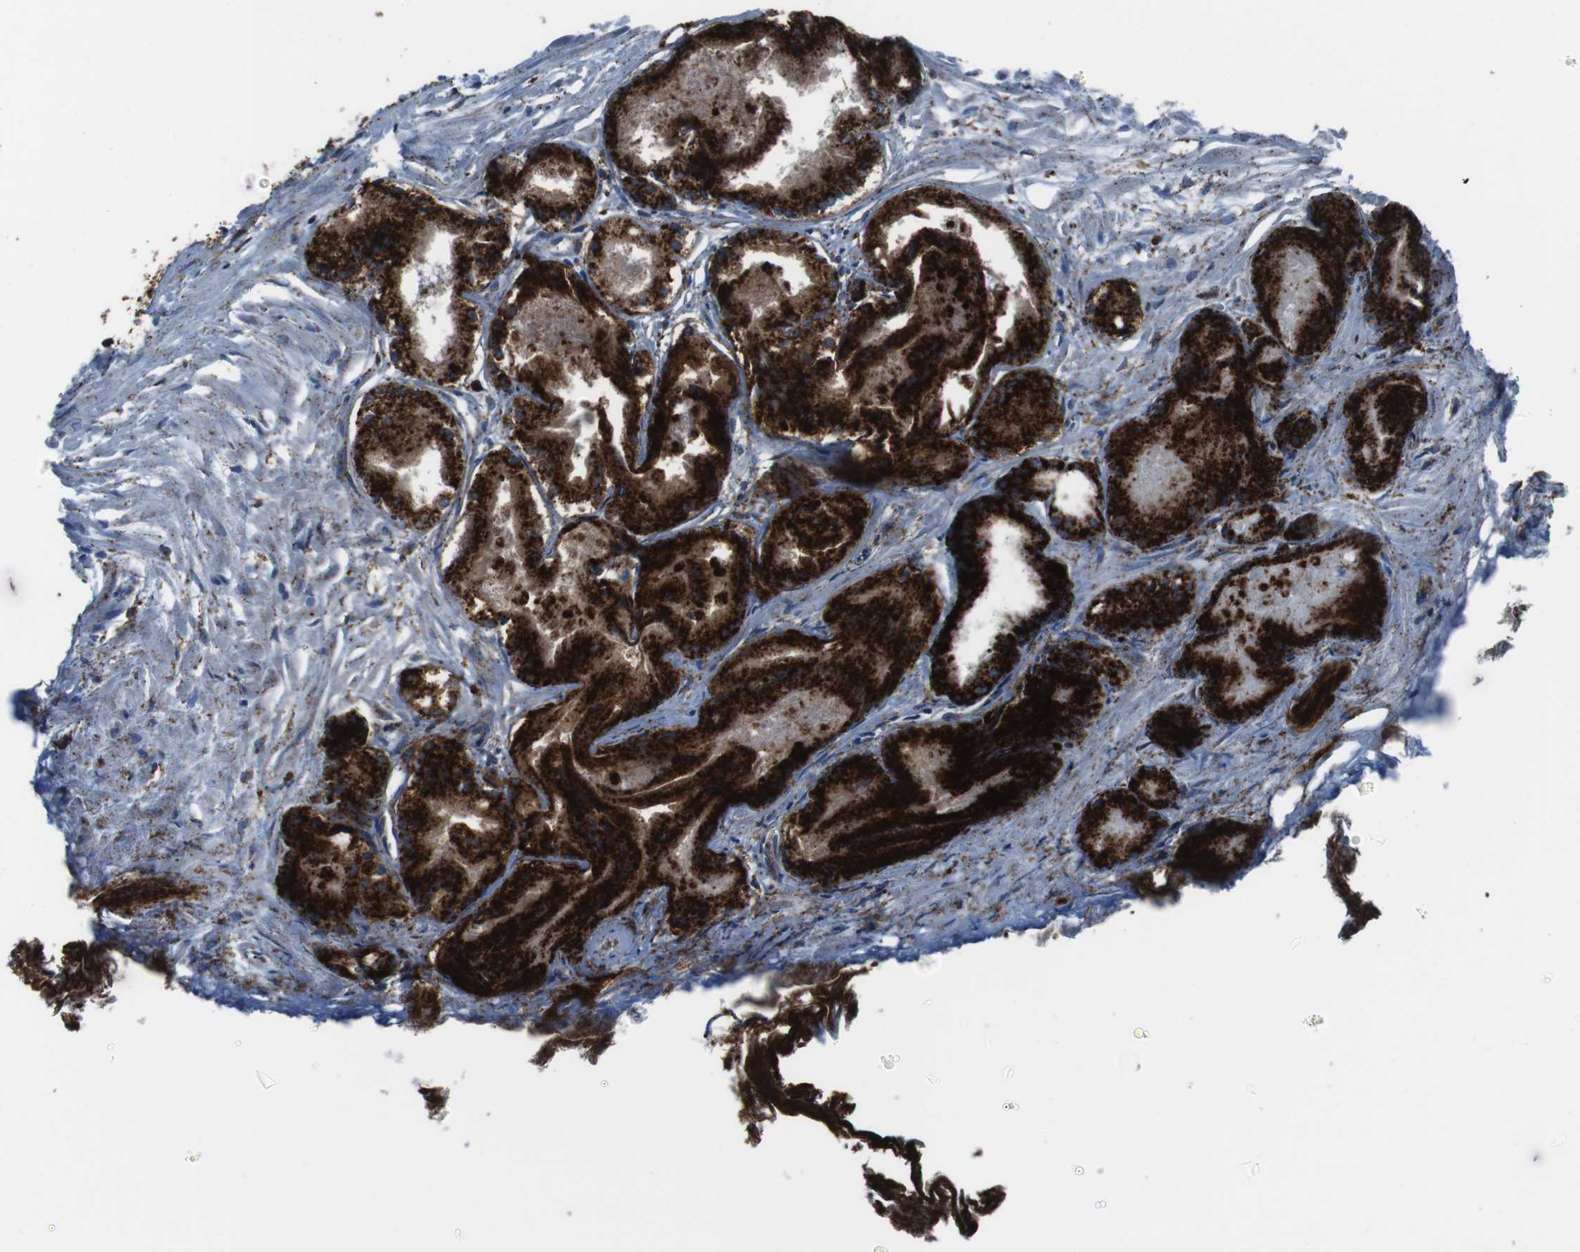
{"staining": {"intensity": "strong", "quantity": ">75%", "location": "cytoplasmic/membranous"}, "tissue": "prostate cancer", "cell_type": "Tumor cells", "image_type": "cancer", "snomed": [{"axis": "morphology", "description": "Adenocarcinoma, Low grade"}, {"axis": "topography", "description": "Prostate"}], "caption": "This is an image of IHC staining of prostate adenocarcinoma (low-grade), which shows strong expression in the cytoplasmic/membranous of tumor cells.", "gene": "SCARB2", "patient": {"sex": "male", "age": 72}}